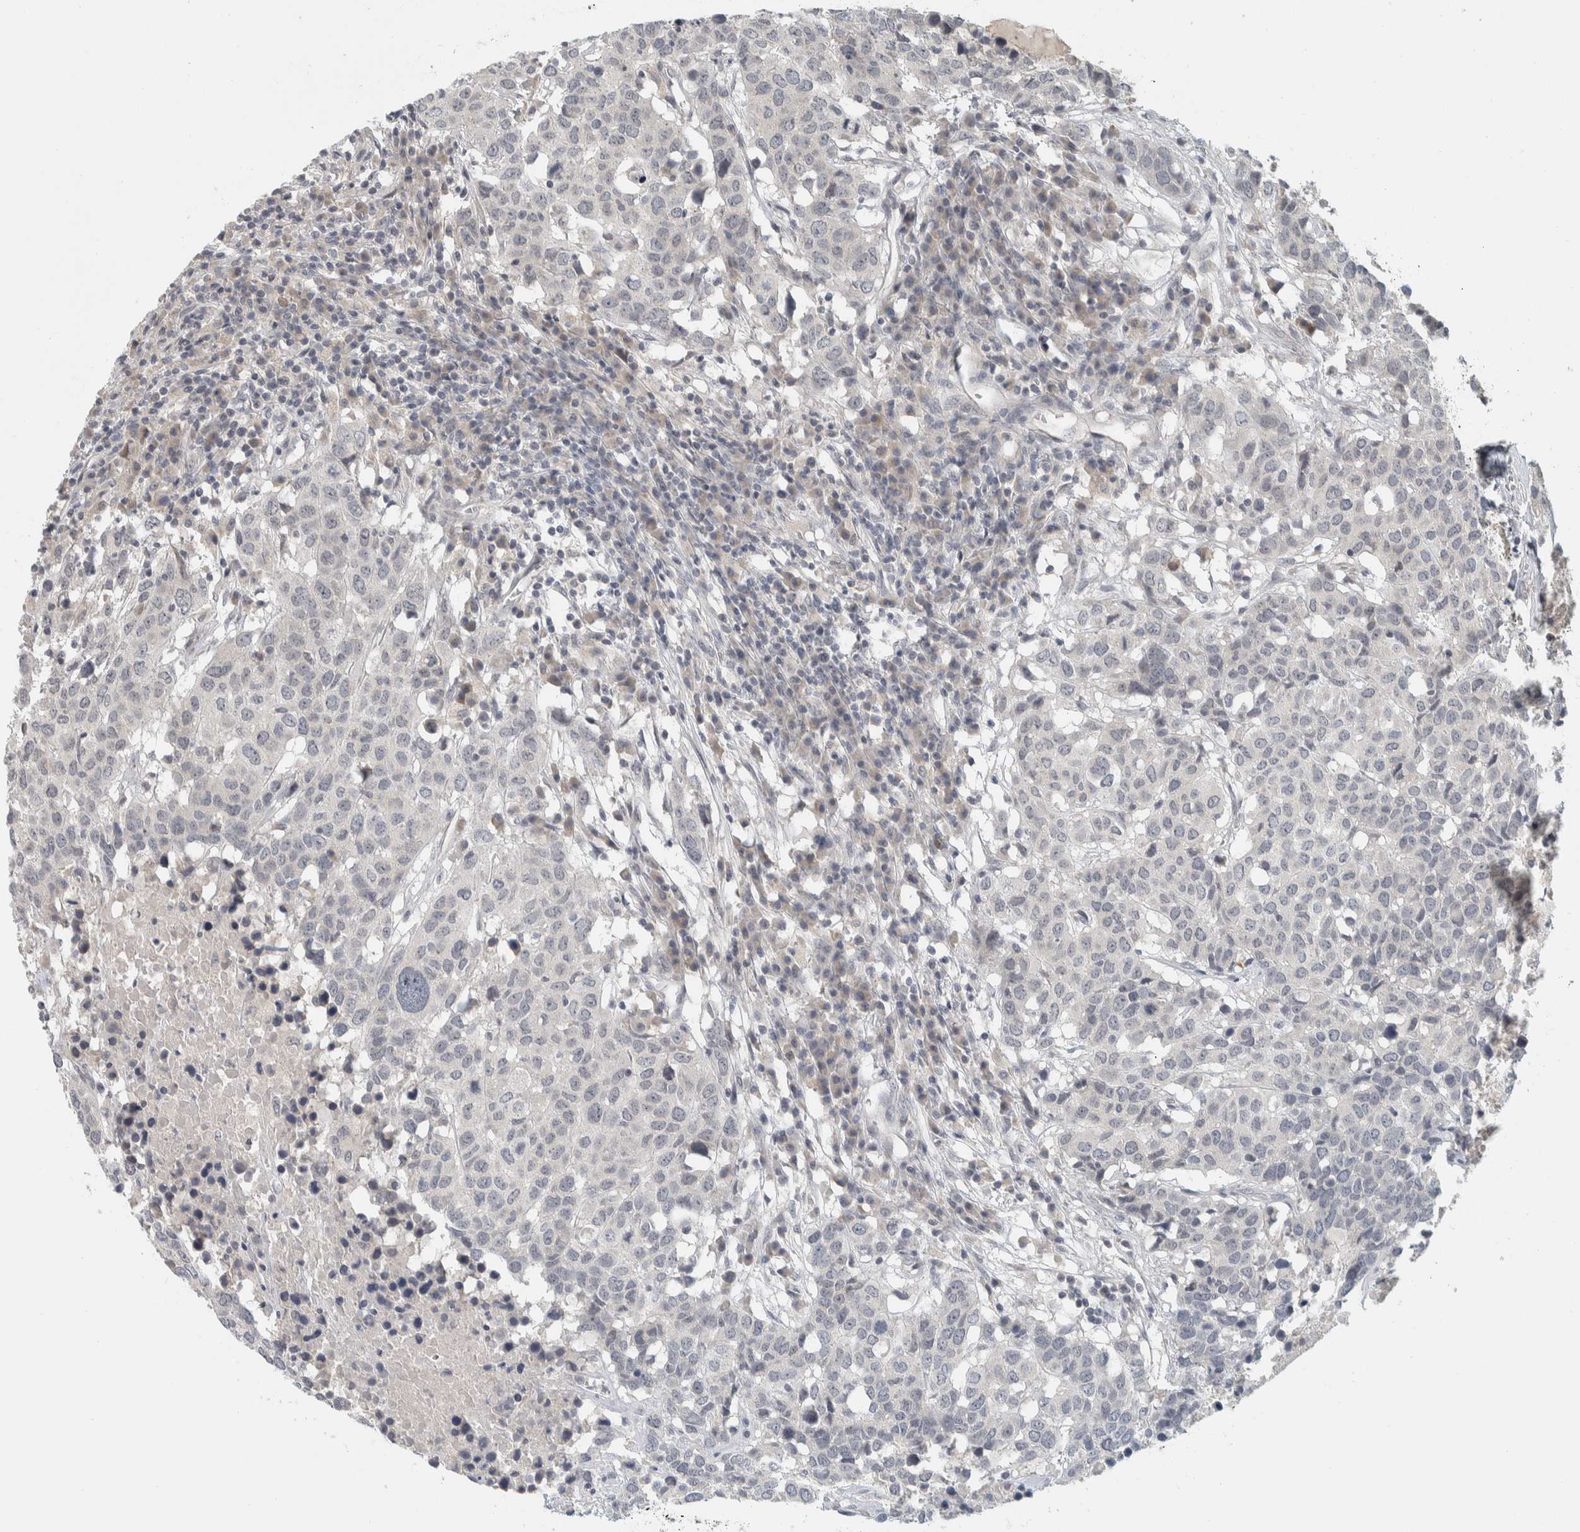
{"staining": {"intensity": "negative", "quantity": "none", "location": "none"}, "tissue": "head and neck cancer", "cell_type": "Tumor cells", "image_type": "cancer", "snomed": [{"axis": "morphology", "description": "Squamous cell carcinoma, NOS"}, {"axis": "topography", "description": "Head-Neck"}], "caption": "The IHC image has no significant staining in tumor cells of head and neck squamous cell carcinoma tissue.", "gene": "AFP", "patient": {"sex": "male", "age": 66}}